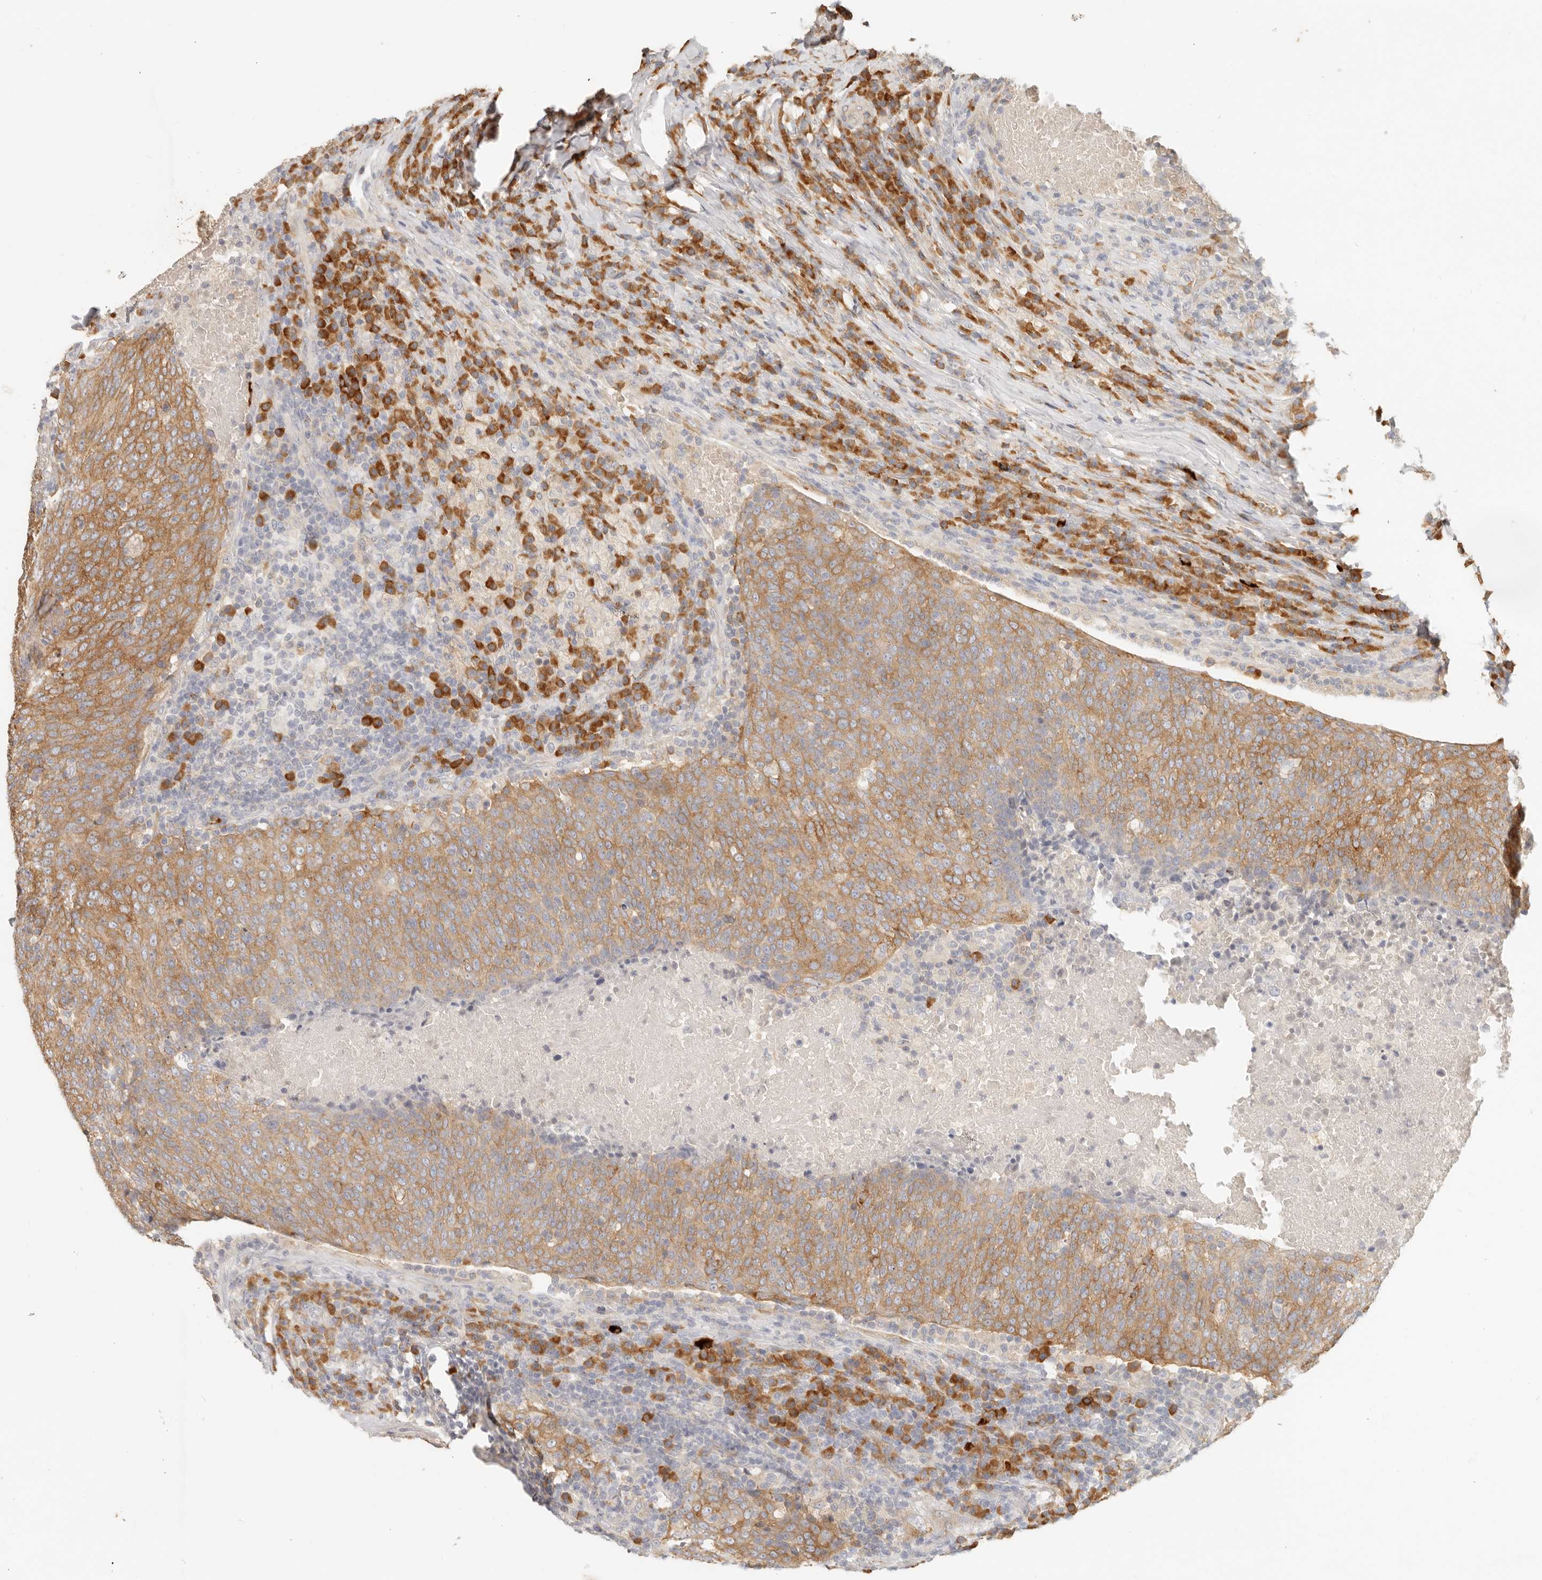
{"staining": {"intensity": "moderate", "quantity": ">75%", "location": "cytoplasmic/membranous"}, "tissue": "head and neck cancer", "cell_type": "Tumor cells", "image_type": "cancer", "snomed": [{"axis": "morphology", "description": "Squamous cell carcinoma, NOS"}, {"axis": "morphology", "description": "Squamous cell carcinoma, metastatic, NOS"}, {"axis": "topography", "description": "Lymph node"}, {"axis": "topography", "description": "Head-Neck"}], "caption": "High-power microscopy captured an immunohistochemistry (IHC) image of head and neck squamous cell carcinoma, revealing moderate cytoplasmic/membranous expression in about >75% of tumor cells. (IHC, brightfield microscopy, high magnification).", "gene": "PABPC4", "patient": {"sex": "male", "age": 62}}